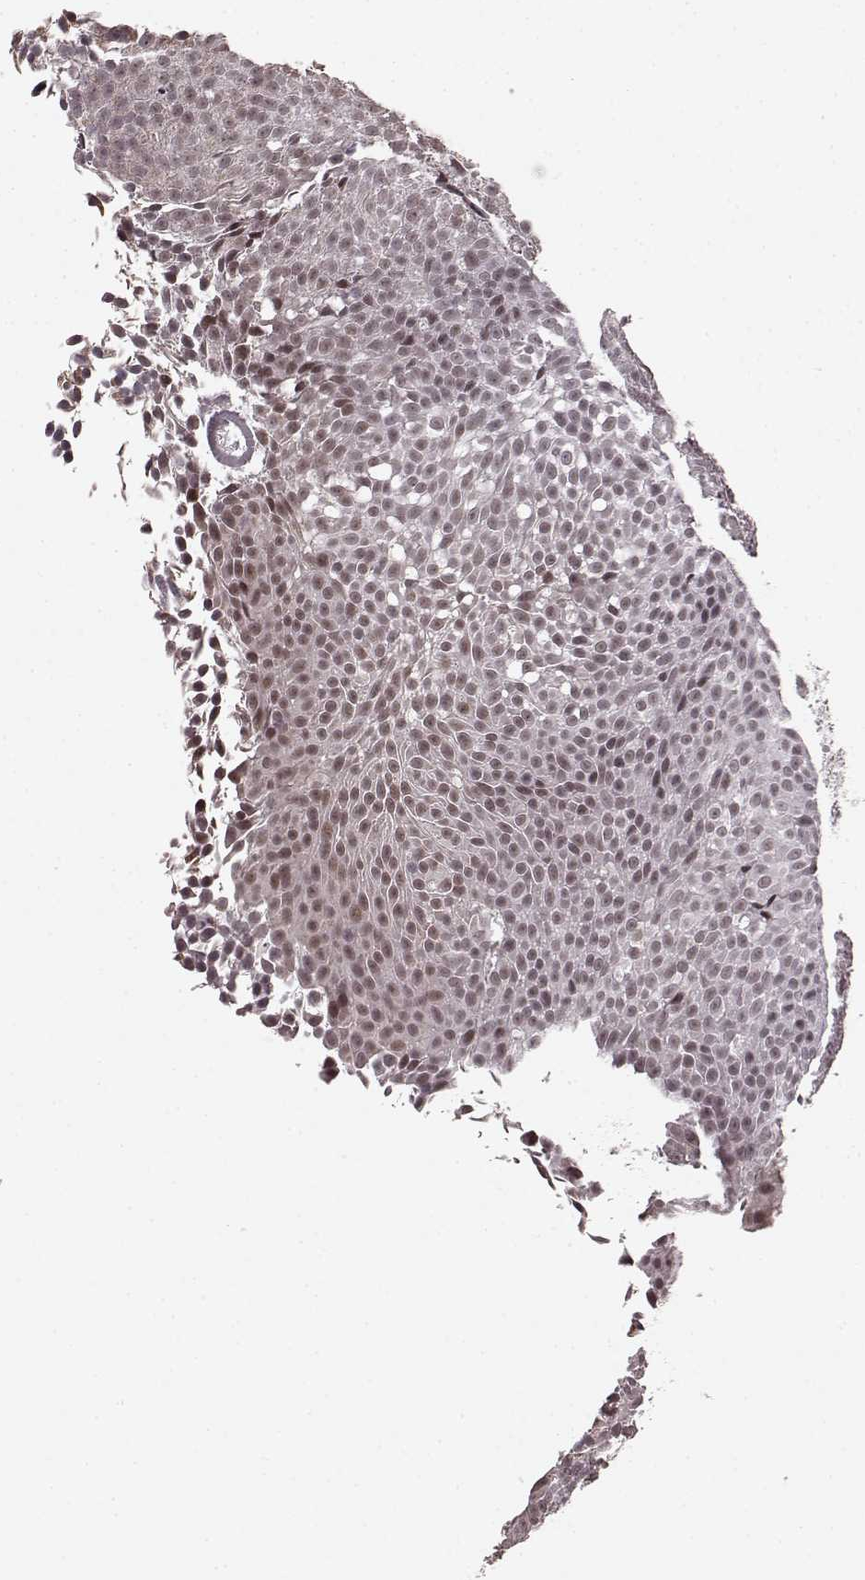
{"staining": {"intensity": "weak", "quantity": "<25%", "location": "nuclear"}, "tissue": "urothelial cancer", "cell_type": "Tumor cells", "image_type": "cancer", "snomed": [{"axis": "morphology", "description": "Urothelial carcinoma, Low grade"}, {"axis": "topography", "description": "Urinary bladder"}], "caption": "Tumor cells show no significant protein positivity in urothelial carcinoma (low-grade).", "gene": "PLCB4", "patient": {"sex": "male", "age": 77}}